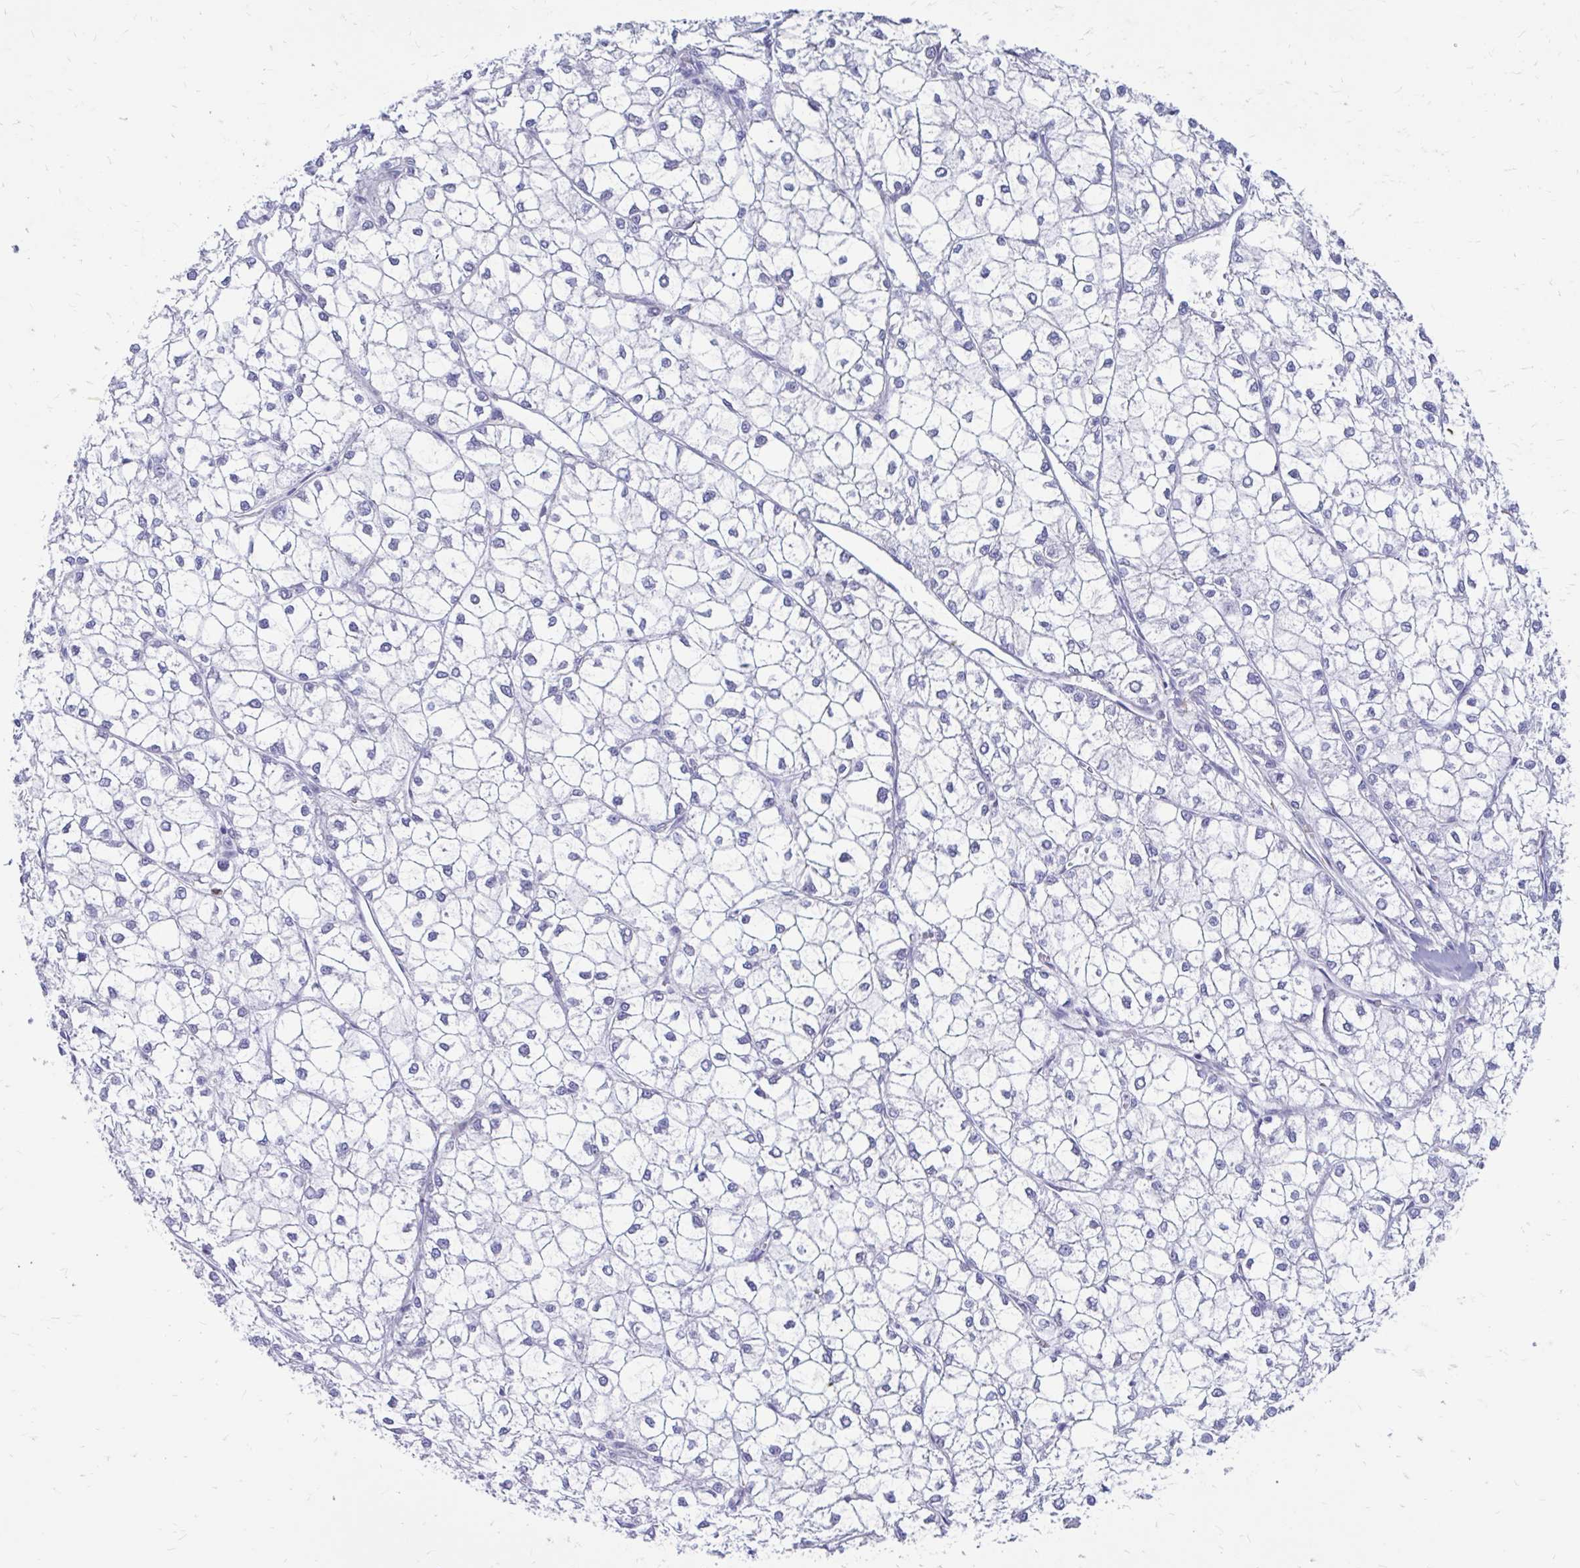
{"staining": {"intensity": "negative", "quantity": "none", "location": "none"}, "tissue": "liver cancer", "cell_type": "Tumor cells", "image_type": "cancer", "snomed": [{"axis": "morphology", "description": "Carcinoma, Hepatocellular, NOS"}, {"axis": "topography", "description": "Liver"}], "caption": "Liver hepatocellular carcinoma was stained to show a protein in brown. There is no significant staining in tumor cells.", "gene": "IGSF5", "patient": {"sex": "female", "age": 43}}